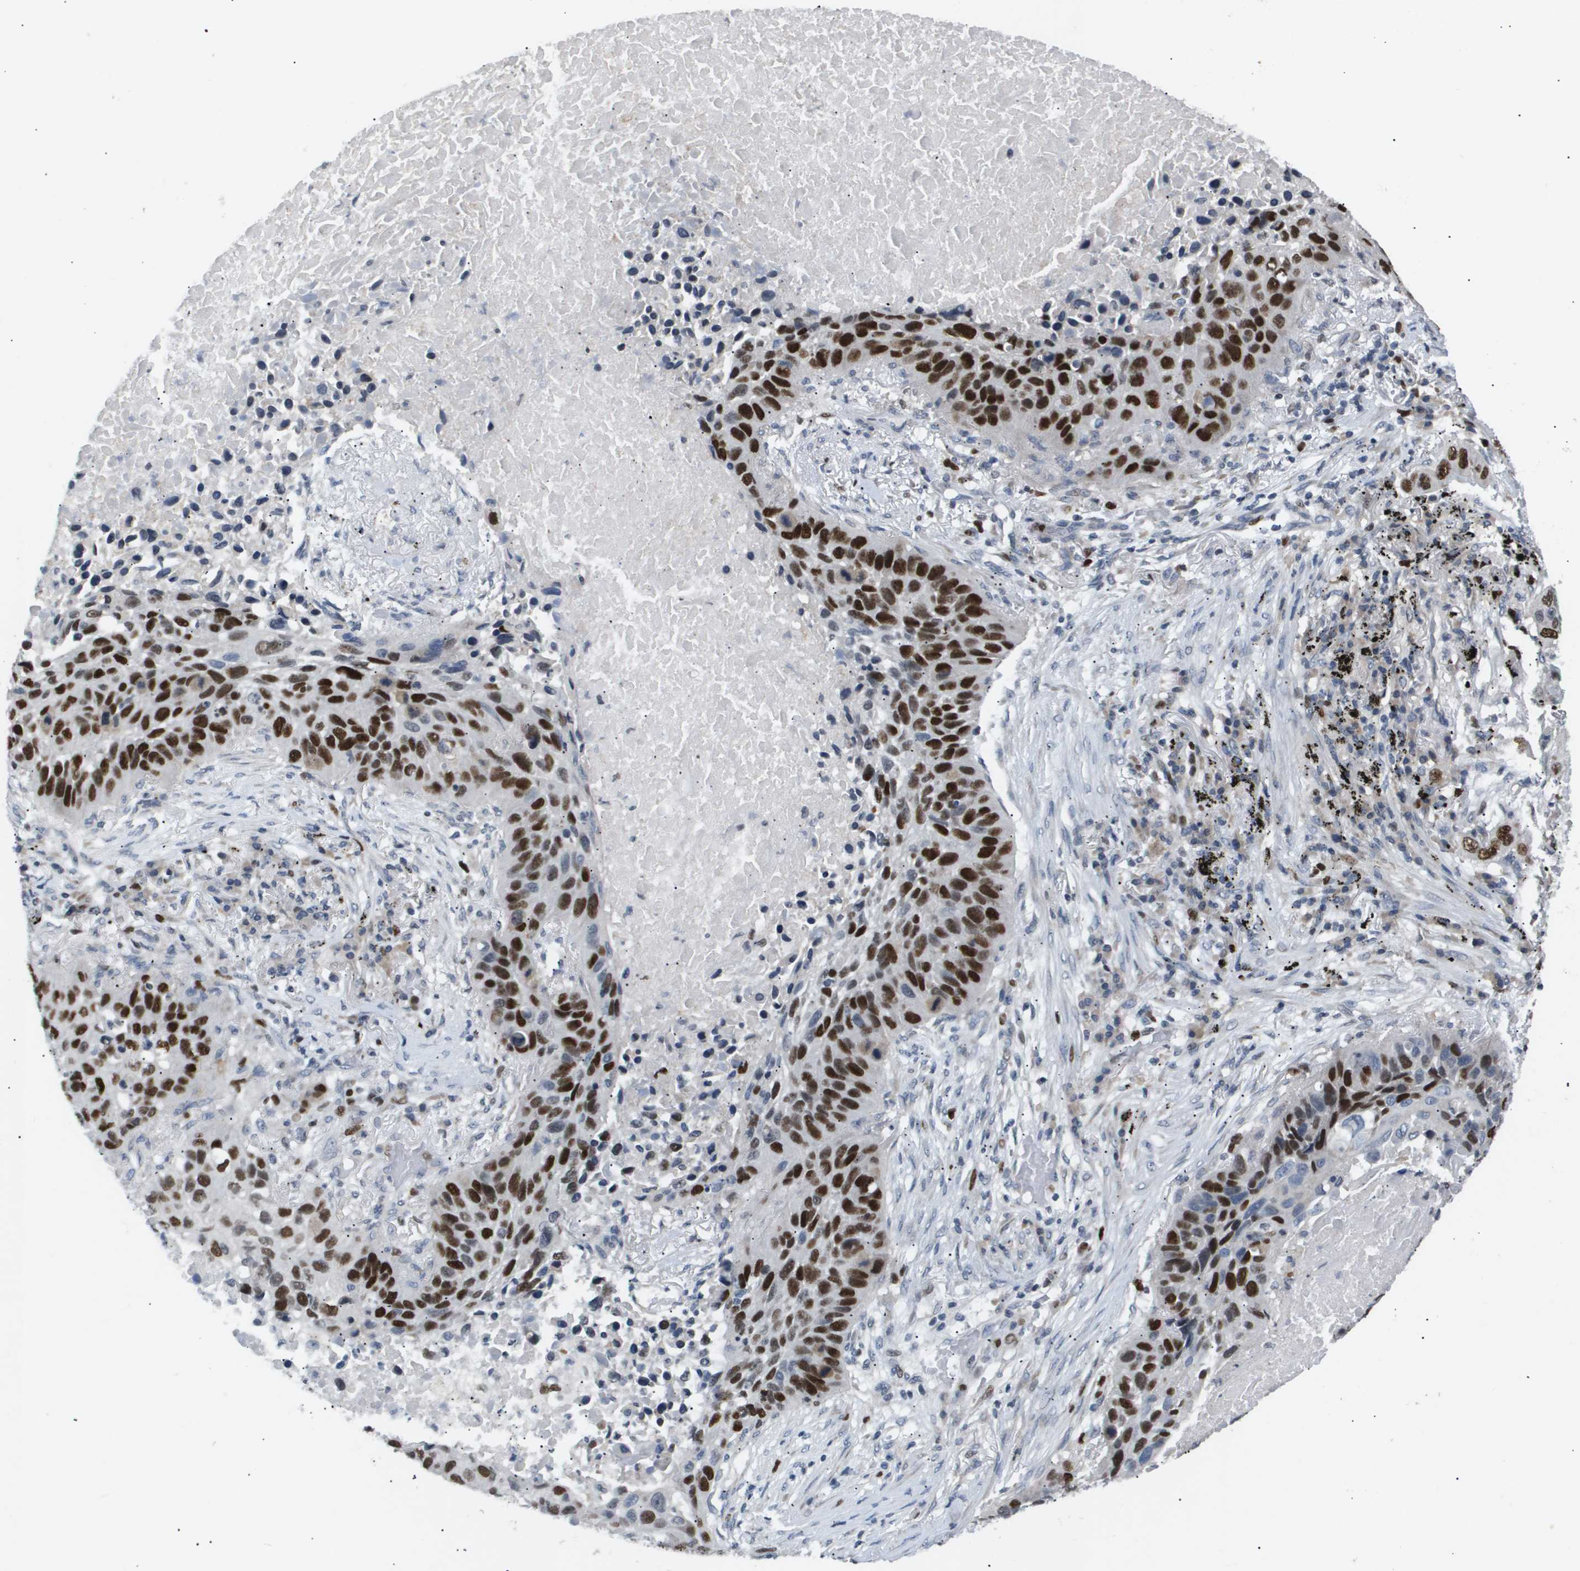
{"staining": {"intensity": "strong", "quantity": ">75%", "location": "nuclear"}, "tissue": "lung cancer", "cell_type": "Tumor cells", "image_type": "cancer", "snomed": [{"axis": "morphology", "description": "Squamous cell carcinoma, NOS"}, {"axis": "topography", "description": "Lung"}], "caption": "Lung cancer (squamous cell carcinoma) stained with DAB (3,3'-diaminobenzidine) immunohistochemistry (IHC) shows high levels of strong nuclear staining in about >75% of tumor cells.", "gene": "ANAPC2", "patient": {"sex": "male", "age": 57}}